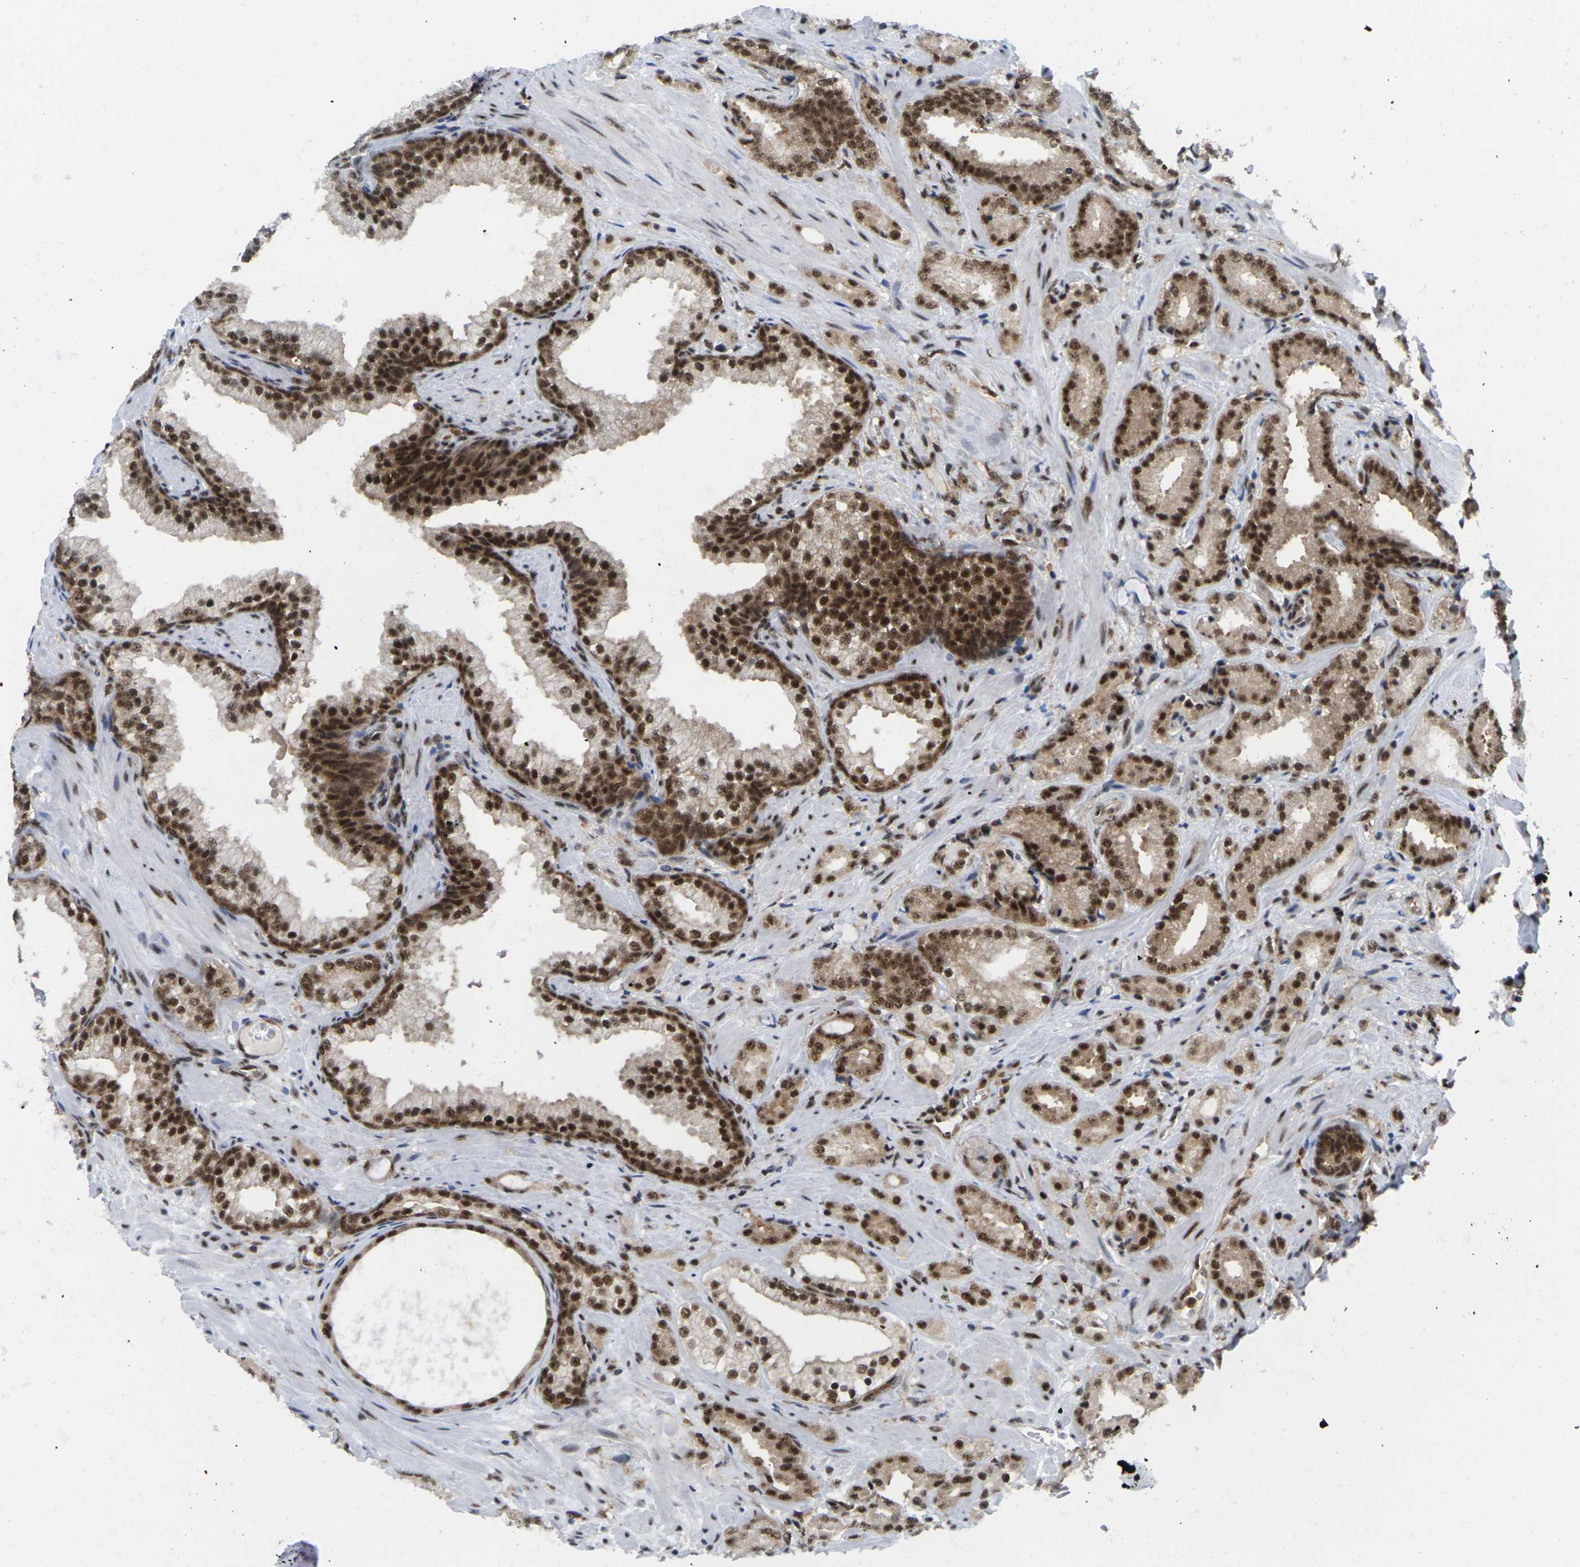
{"staining": {"intensity": "strong", "quantity": ">75%", "location": "cytoplasmic/membranous,nuclear"}, "tissue": "prostate cancer", "cell_type": "Tumor cells", "image_type": "cancer", "snomed": [{"axis": "morphology", "description": "Adenocarcinoma, High grade"}, {"axis": "topography", "description": "Prostate"}], "caption": "A high-resolution micrograph shows immunohistochemistry staining of prostate high-grade adenocarcinoma, which reveals strong cytoplasmic/membranous and nuclear staining in about >75% of tumor cells. (DAB (3,3'-diaminobenzidine) IHC with brightfield microscopy, high magnification).", "gene": "MAGOH", "patient": {"sex": "male", "age": 64}}